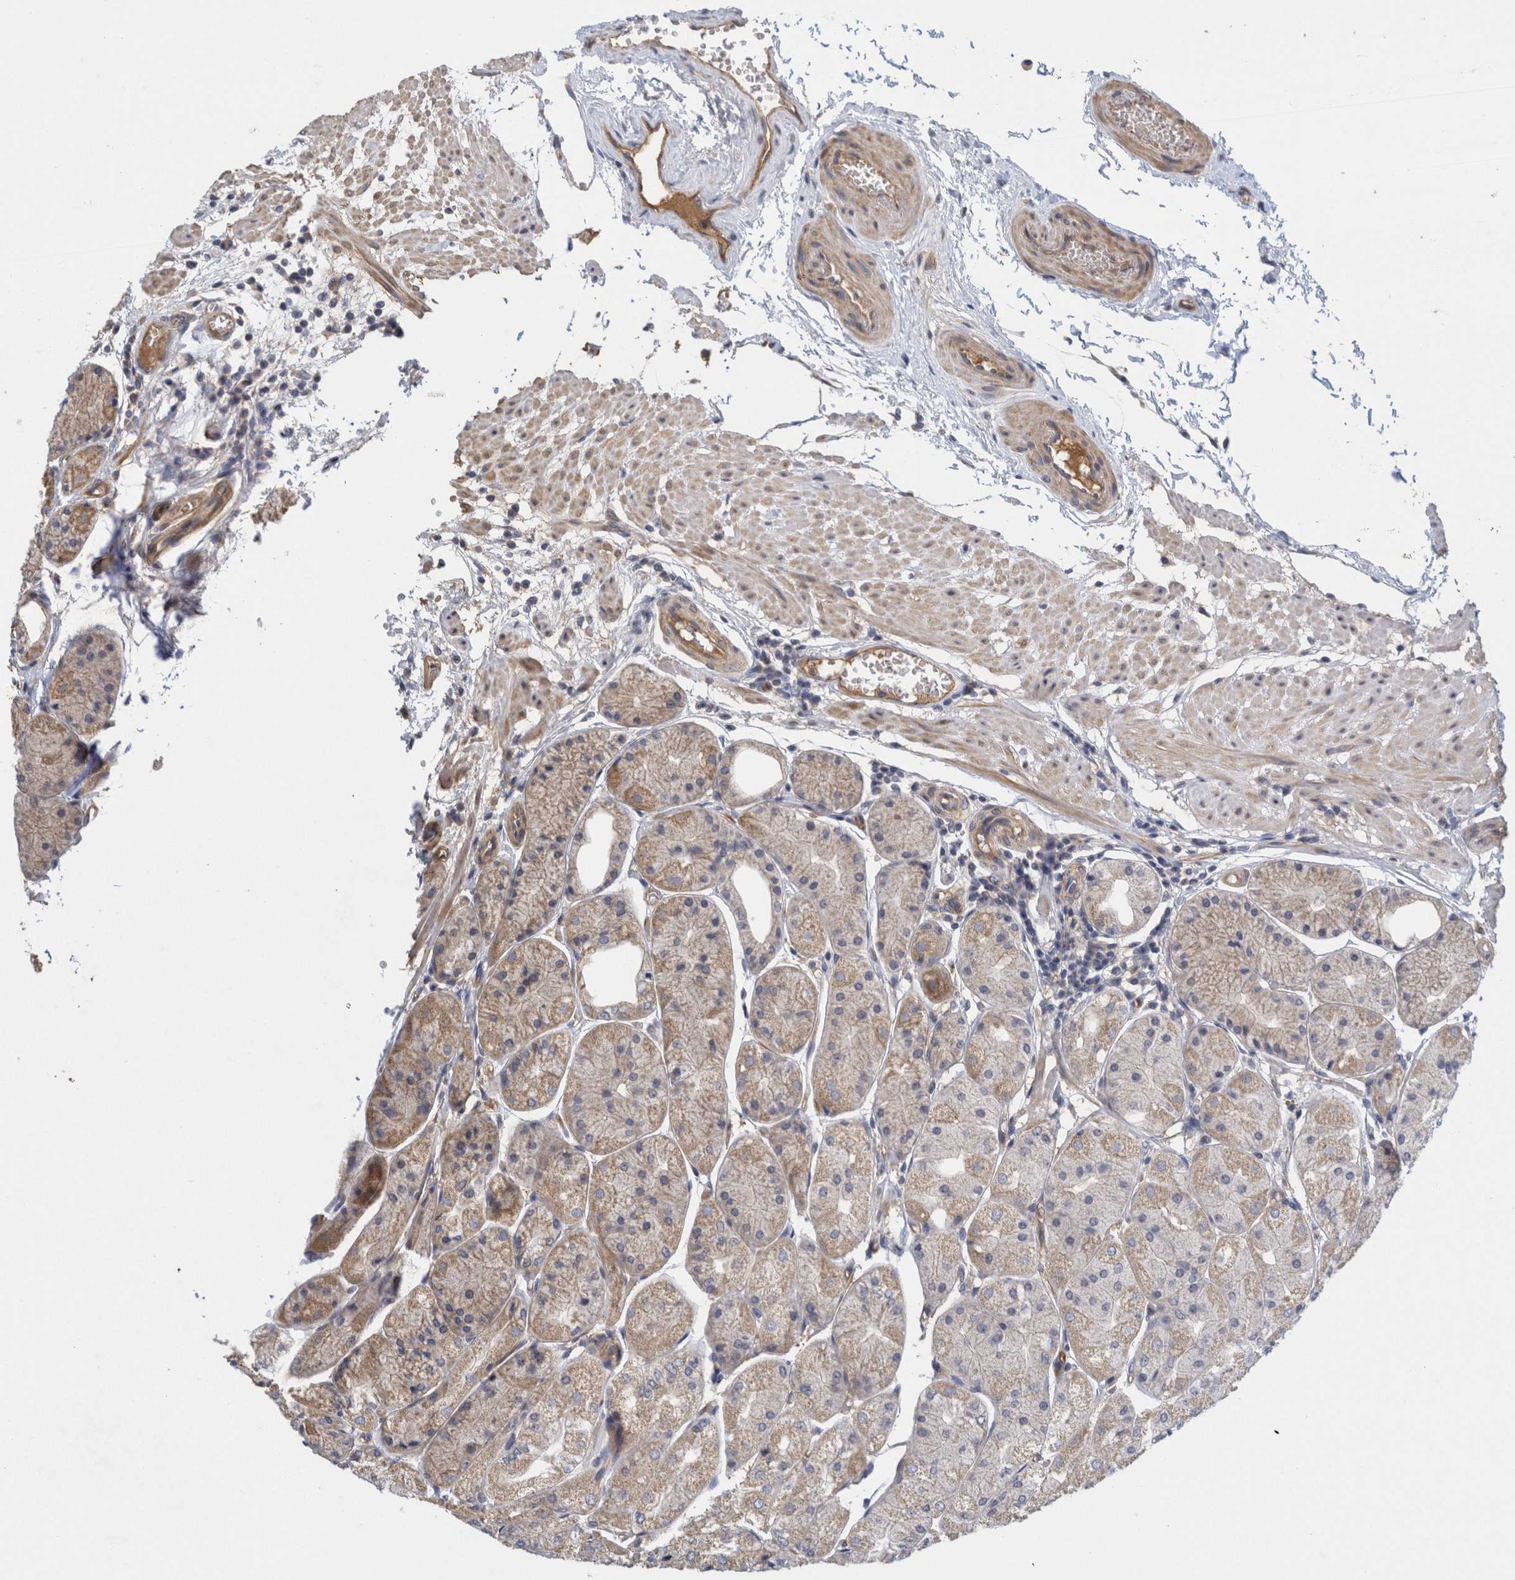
{"staining": {"intensity": "weak", "quantity": ">75%", "location": "cytoplasmic/membranous"}, "tissue": "stomach", "cell_type": "Glandular cells", "image_type": "normal", "snomed": [{"axis": "morphology", "description": "Normal tissue, NOS"}, {"axis": "topography", "description": "Stomach, upper"}], "caption": "Stomach stained with DAB IHC exhibits low levels of weak cytoplasmic/membranous positivity in approximately >75% of glandular cells. (DAB (3,3'-diaminobenzidine) IHC, brown staining for protein, blue staining for nuclei).", "gene": "ZNF324B", "patient": {"sex": "male", "age": 72}}